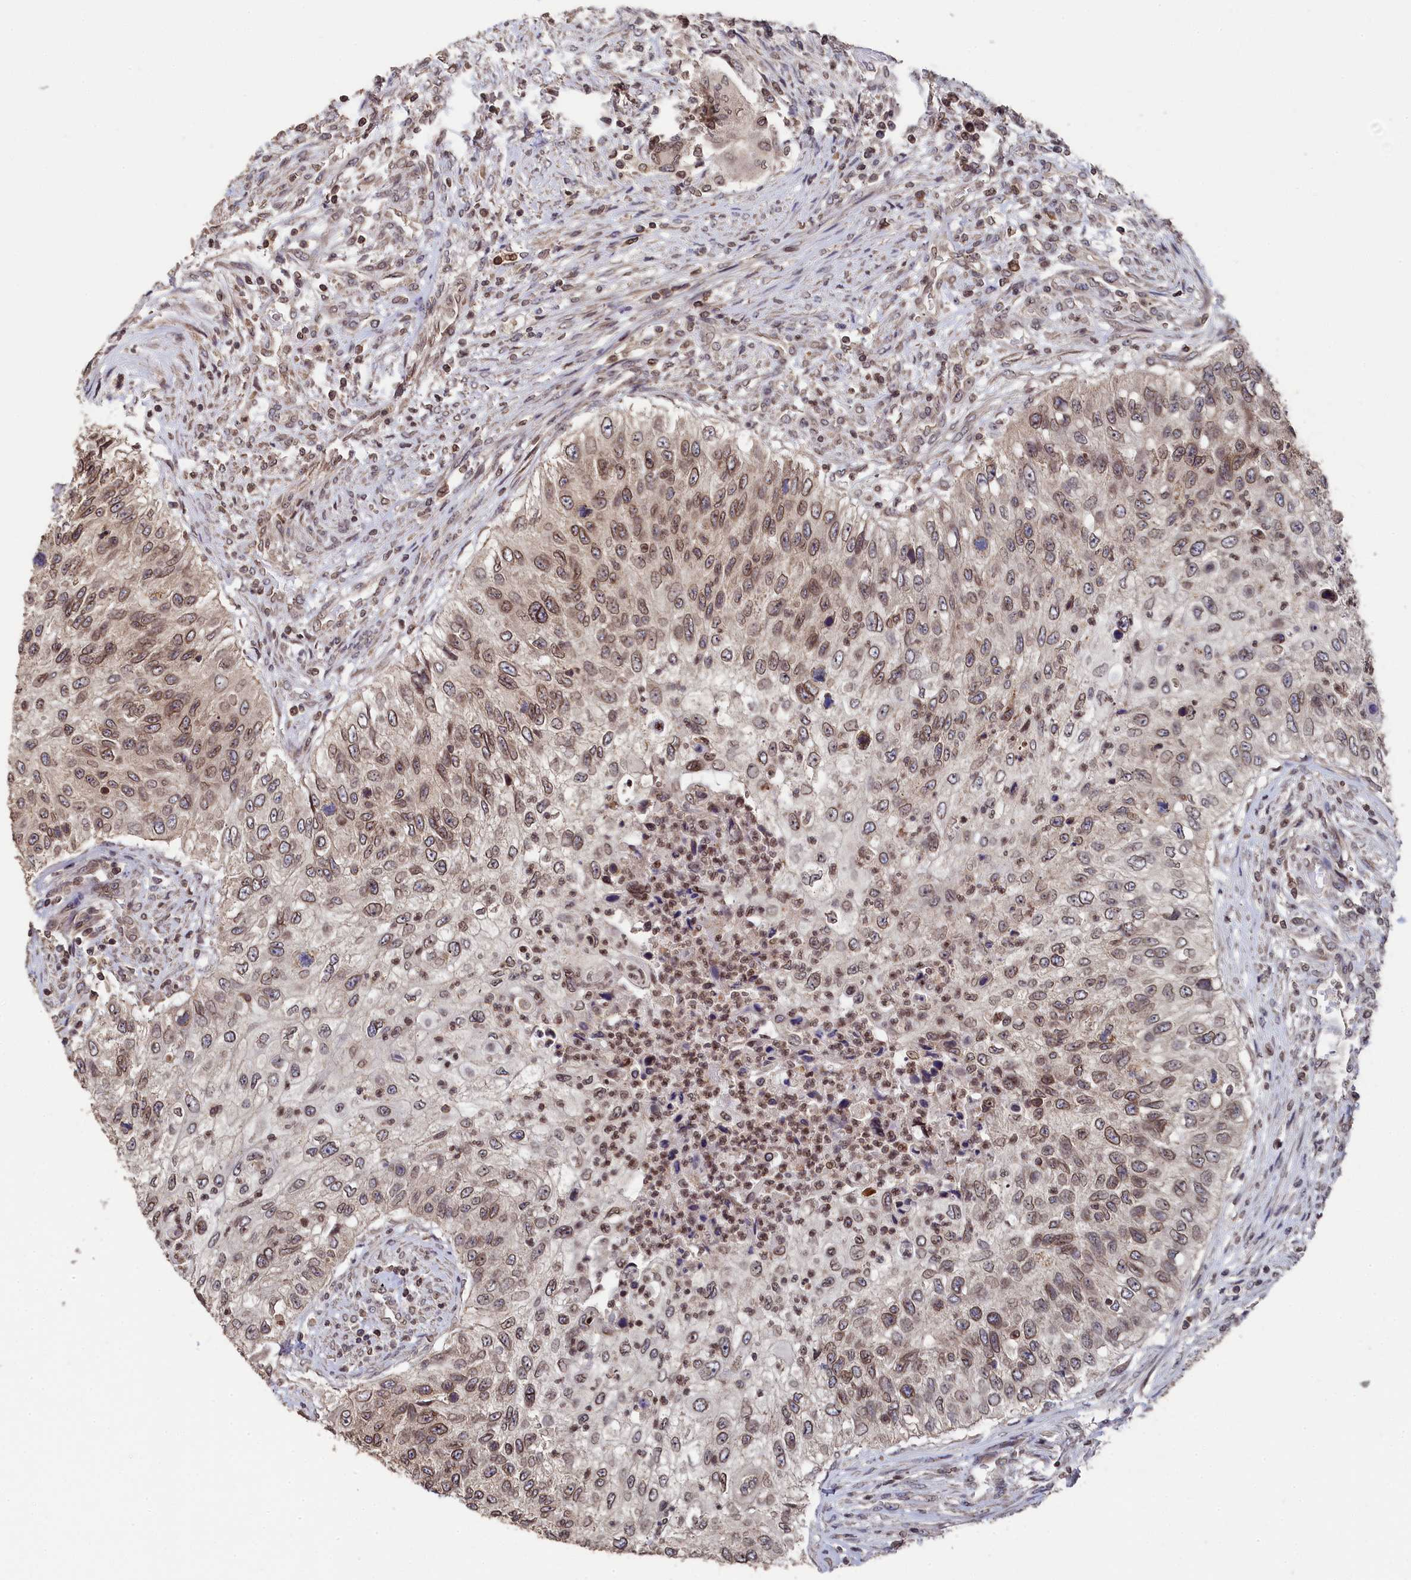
{"staining": {"intensity": "moderate", "quantity": ">75%", "location": "cytoplasmic/membranous,nuclear"}, "tissue": "urothelial cancer", "cell_type": "Tumor cells", "image_type": "cancer", "snomed": [{"axis": "morphology", "description": "Urothelial carcinoma, High grade"}, {"axis": "topography", "description": "Urinary bladder"}], "caption": "Immunohistochemistry of human urothelial cancer reveals medium levels of moderate cytoplasmic/membranous and nuclear staining in approximately >75% of tumor cells.", "gene": "ANKEF1", "patient": {"sex": "female", "age": 60}}